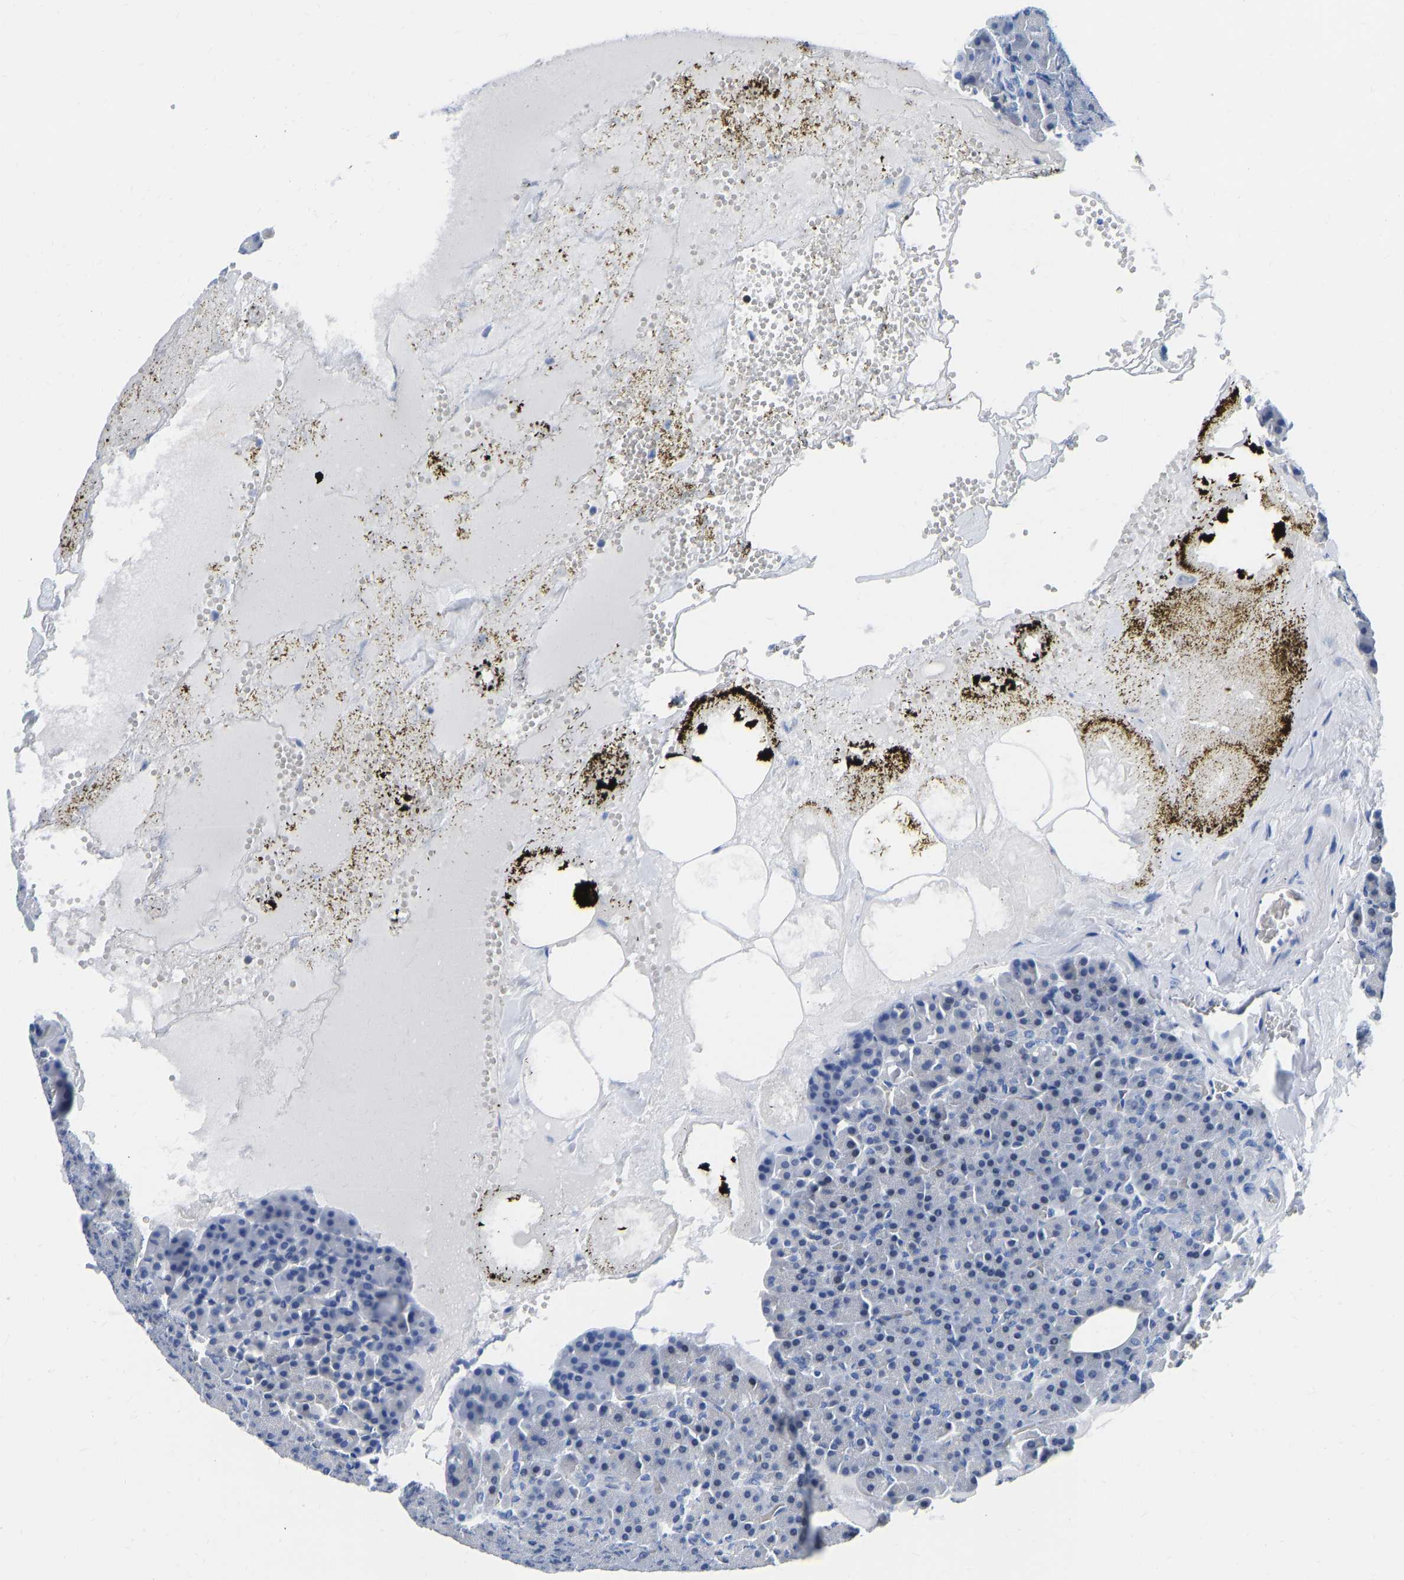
{"staining": {"intensity": "negative", "quantity": "none", "location": "none"}, "tissue": "pancreas", "cell_type": "Exocrine glandular cells", "image_type": "normal", "snomed": [{"axis": "morphology", "description": "Normal tissue, NOS"}, {"axis": "morphology", "description": "Carcinoid, malignant, NOS"}, {"axis": "topography", "description": "Pancreas"}], "caption": "Histopathology image shows no significant protein expression in exocrine glandular cells of benign pancreas. (IHC, brightfield microscopy, high magnification).", "gene": "TCF7", "patient": {"sex": "female", "age": 35}}